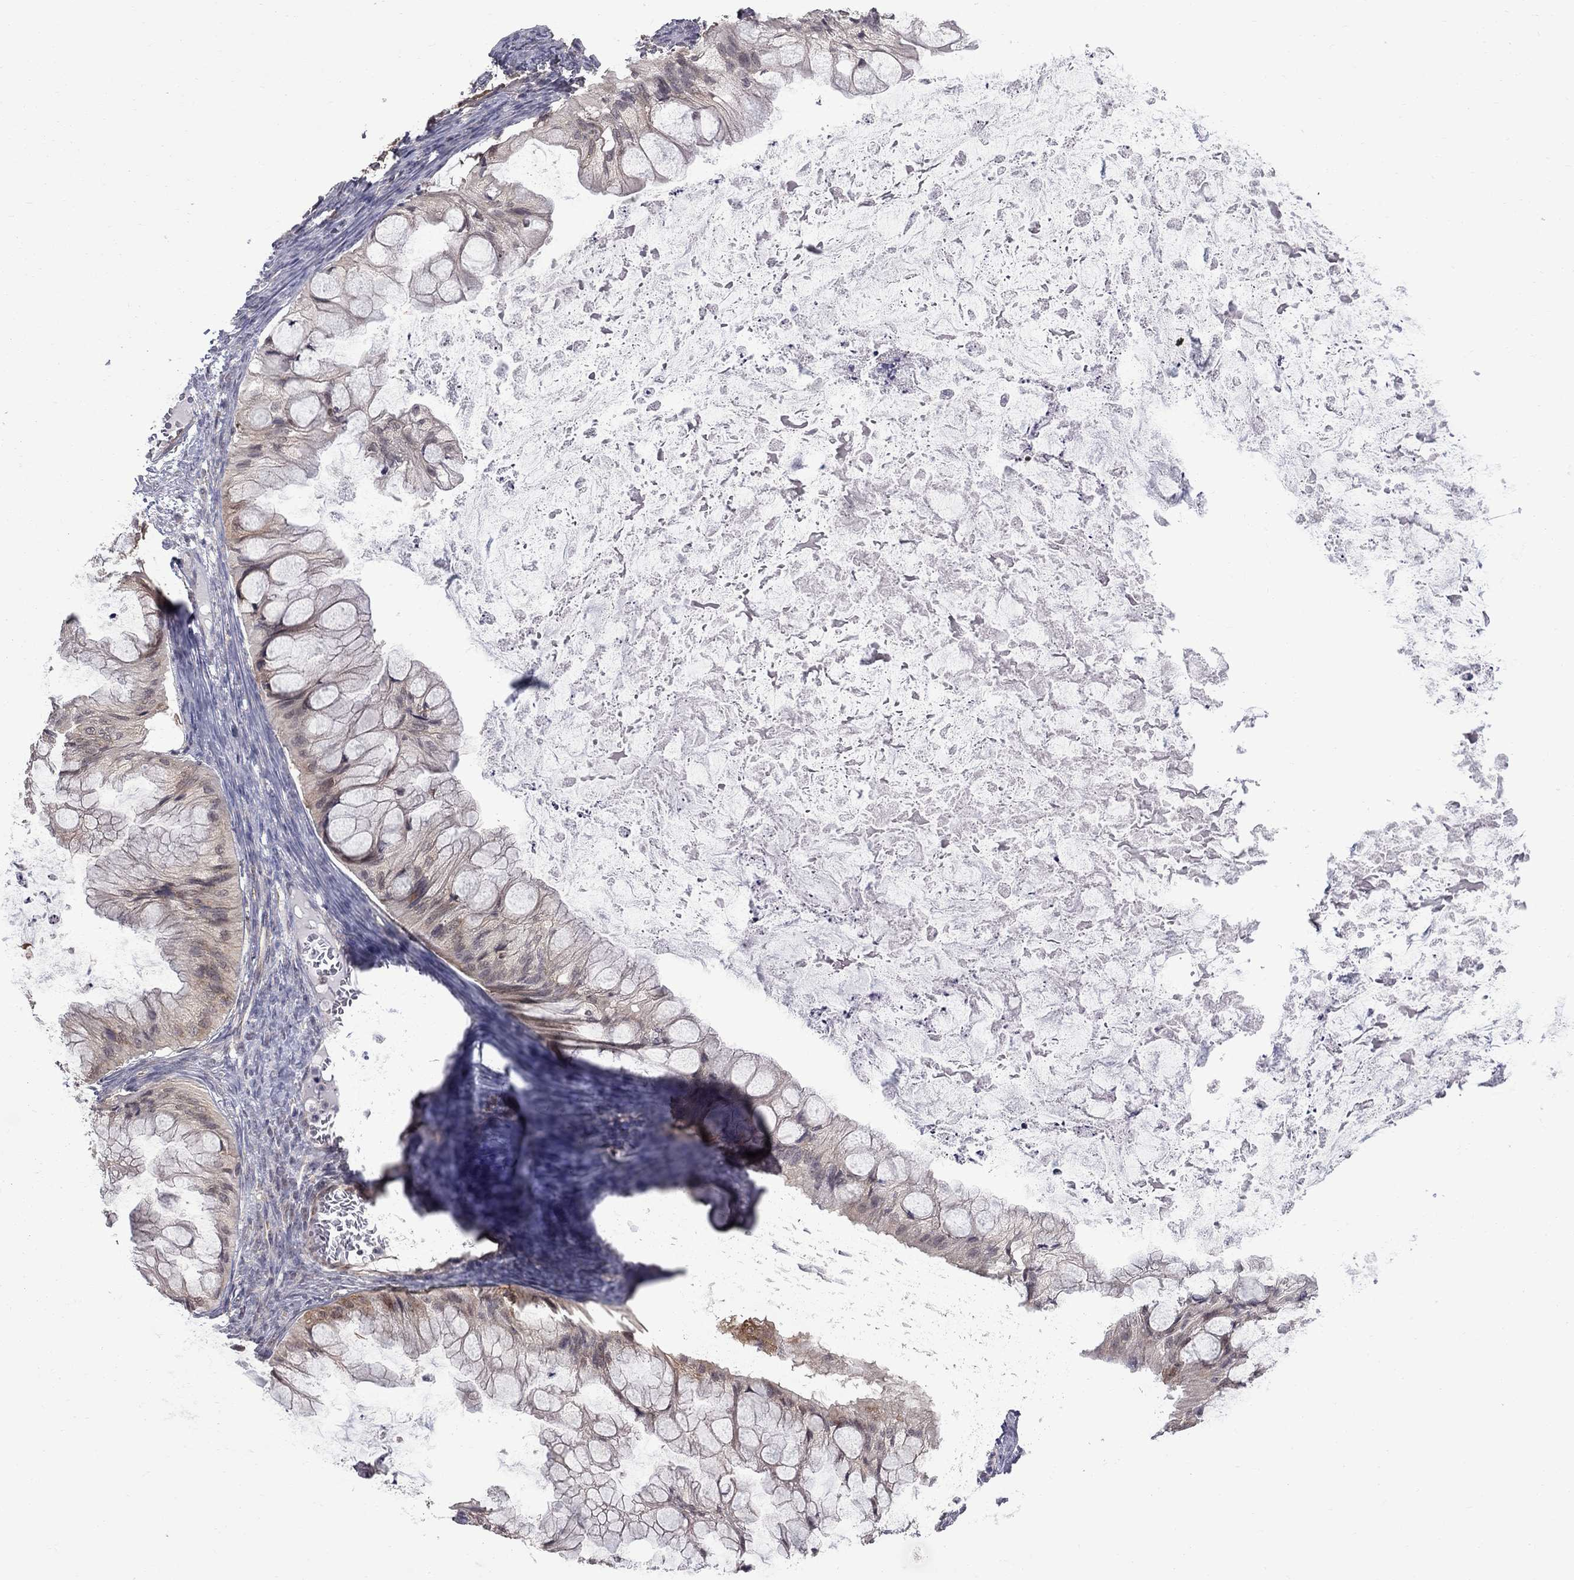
{"staining": {"intensity": "weak", "quantity": "<25%", "location": "cytoplasmic/membranous"}, "tissue": "ovarian cancer", "cell_type": "Tumor cells", "image_type": "cancer", "snomed": [{"axis": "morphology", "description": "Cystadenocarcinoma, mucinous, NOS"}, {"axis": "topography", "description": "Ovary"}], "caption": "Ovarian mucinous cystadenocarcinoma was stained to show a protein in brown. There is no significant staining in tumor cells.", "gene": "NAA50", "patient": {"sex": "female", "age": 57}}